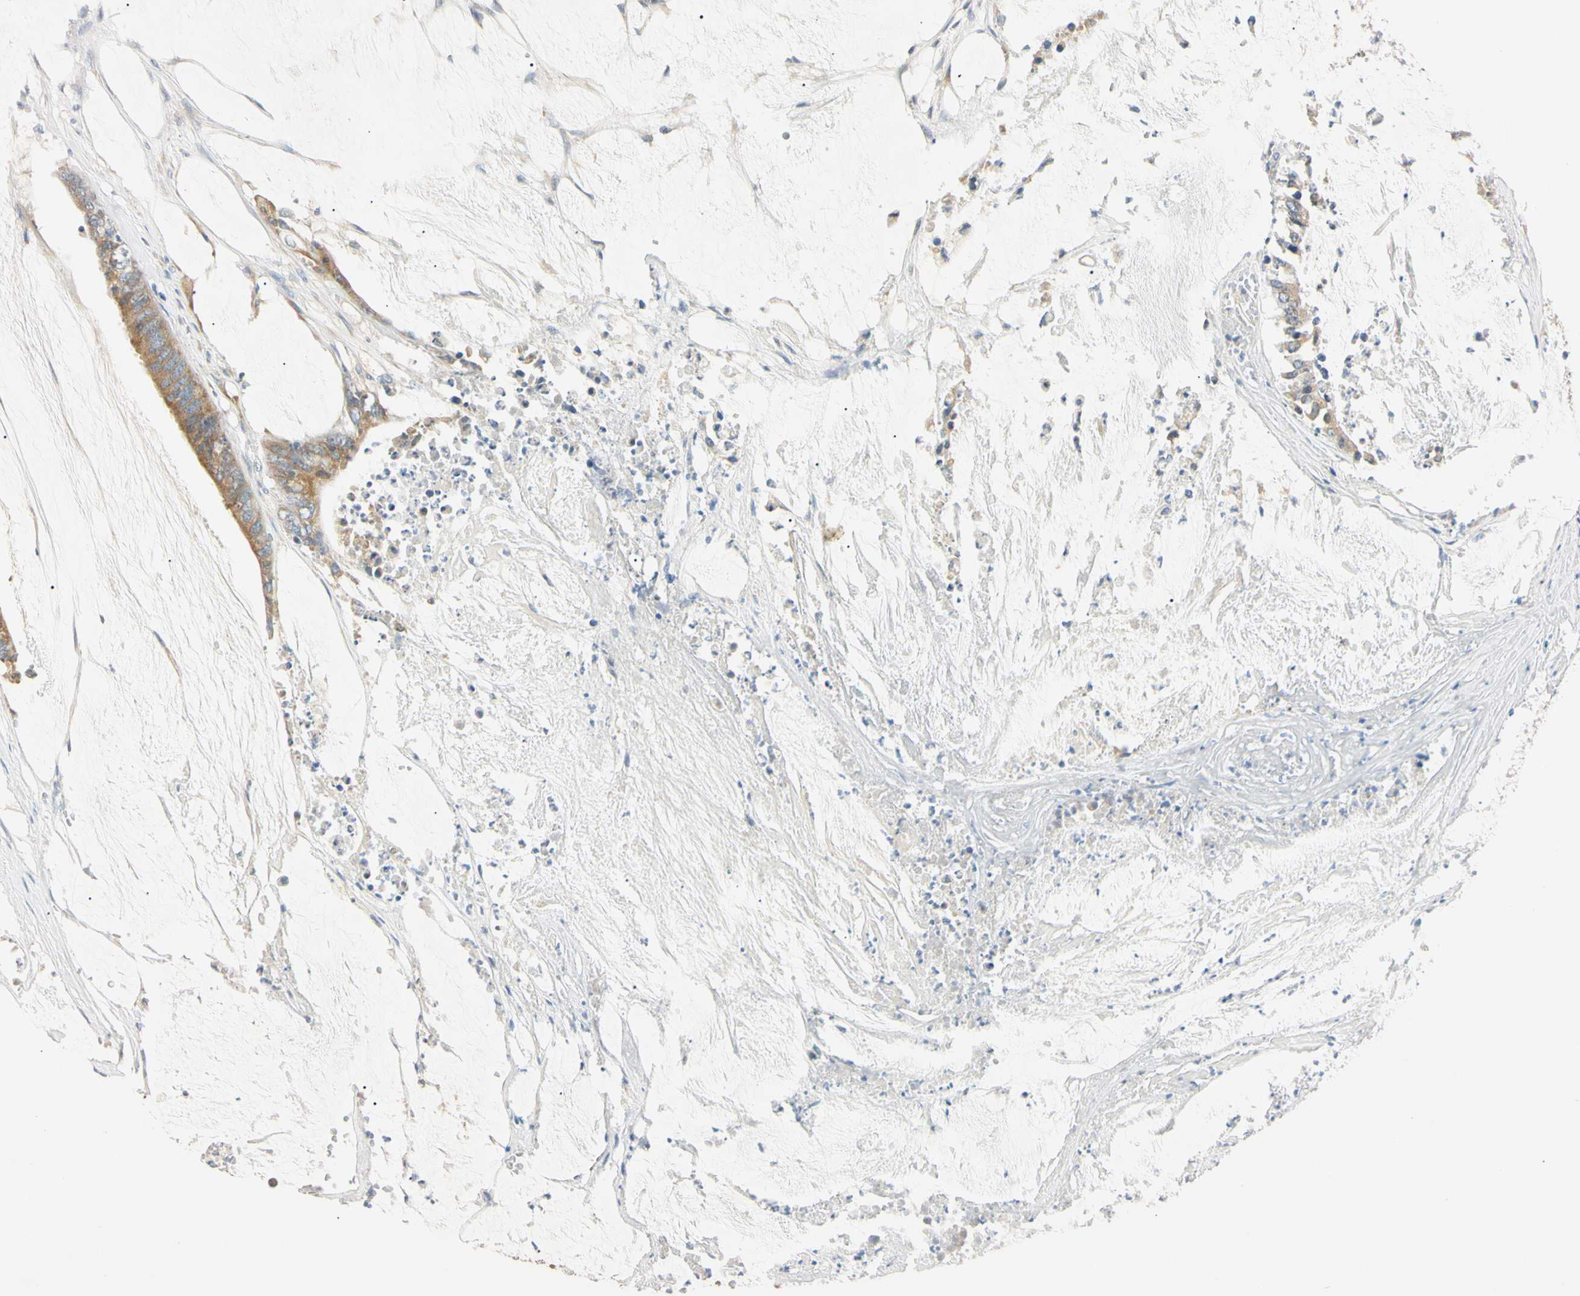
{"staining": {"intensity": "moderate", "quantity": ">75%", "location": "cytoplasmic/membranous"}, "tissue": "colorectal cancer", "cell_type": "Tumor cells", "image_type": "cancer", "snomed": [{"axis": "morphology", "description": "Adenocarcinoma, NOS"}, {"axis": "topography", "description": "Rectum"}], "caption": "A brown stain highlights moderate cytoplasmic/membranous positivity of a protein in colorectal cancer tumor cells.", "gene": "DNAJB12", "patient": {"sex": "female", "age": 66}}